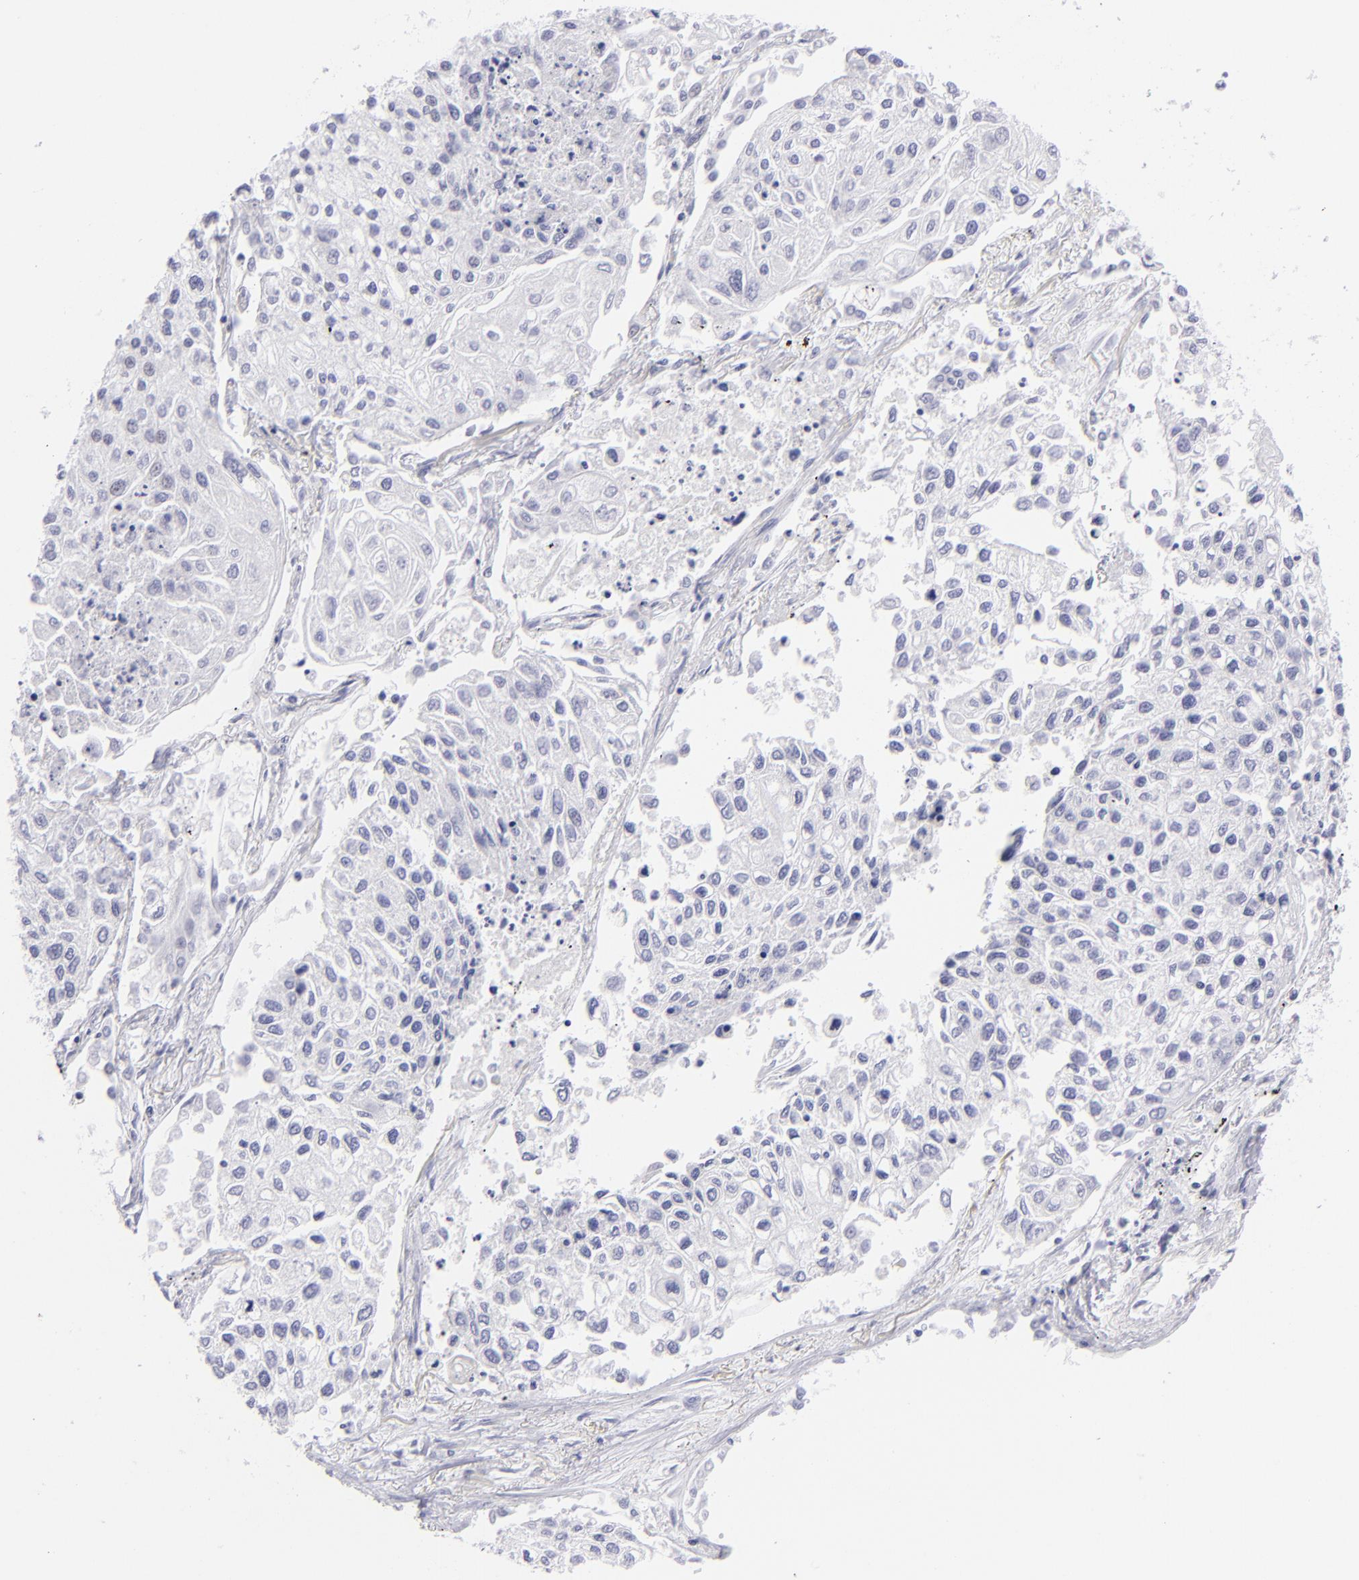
{"staining": {"intensity": "negative", "quantity": "none", "location": "none"}, "tissue": "lung cancer", "cell_type": "Tumor cells", "image_type": "cancer", "snomed": [{"axis": "morphology", "description": "Squamous cell carcinoma, NOS"}, {"axis": "topography", "description": "Lung"}], "caption": "There is no significant positivity in tumor cells of lung squamous cell carcinoma.", "gene": "SLC1A2", "patient": {"sex": "male", "age": 75}}